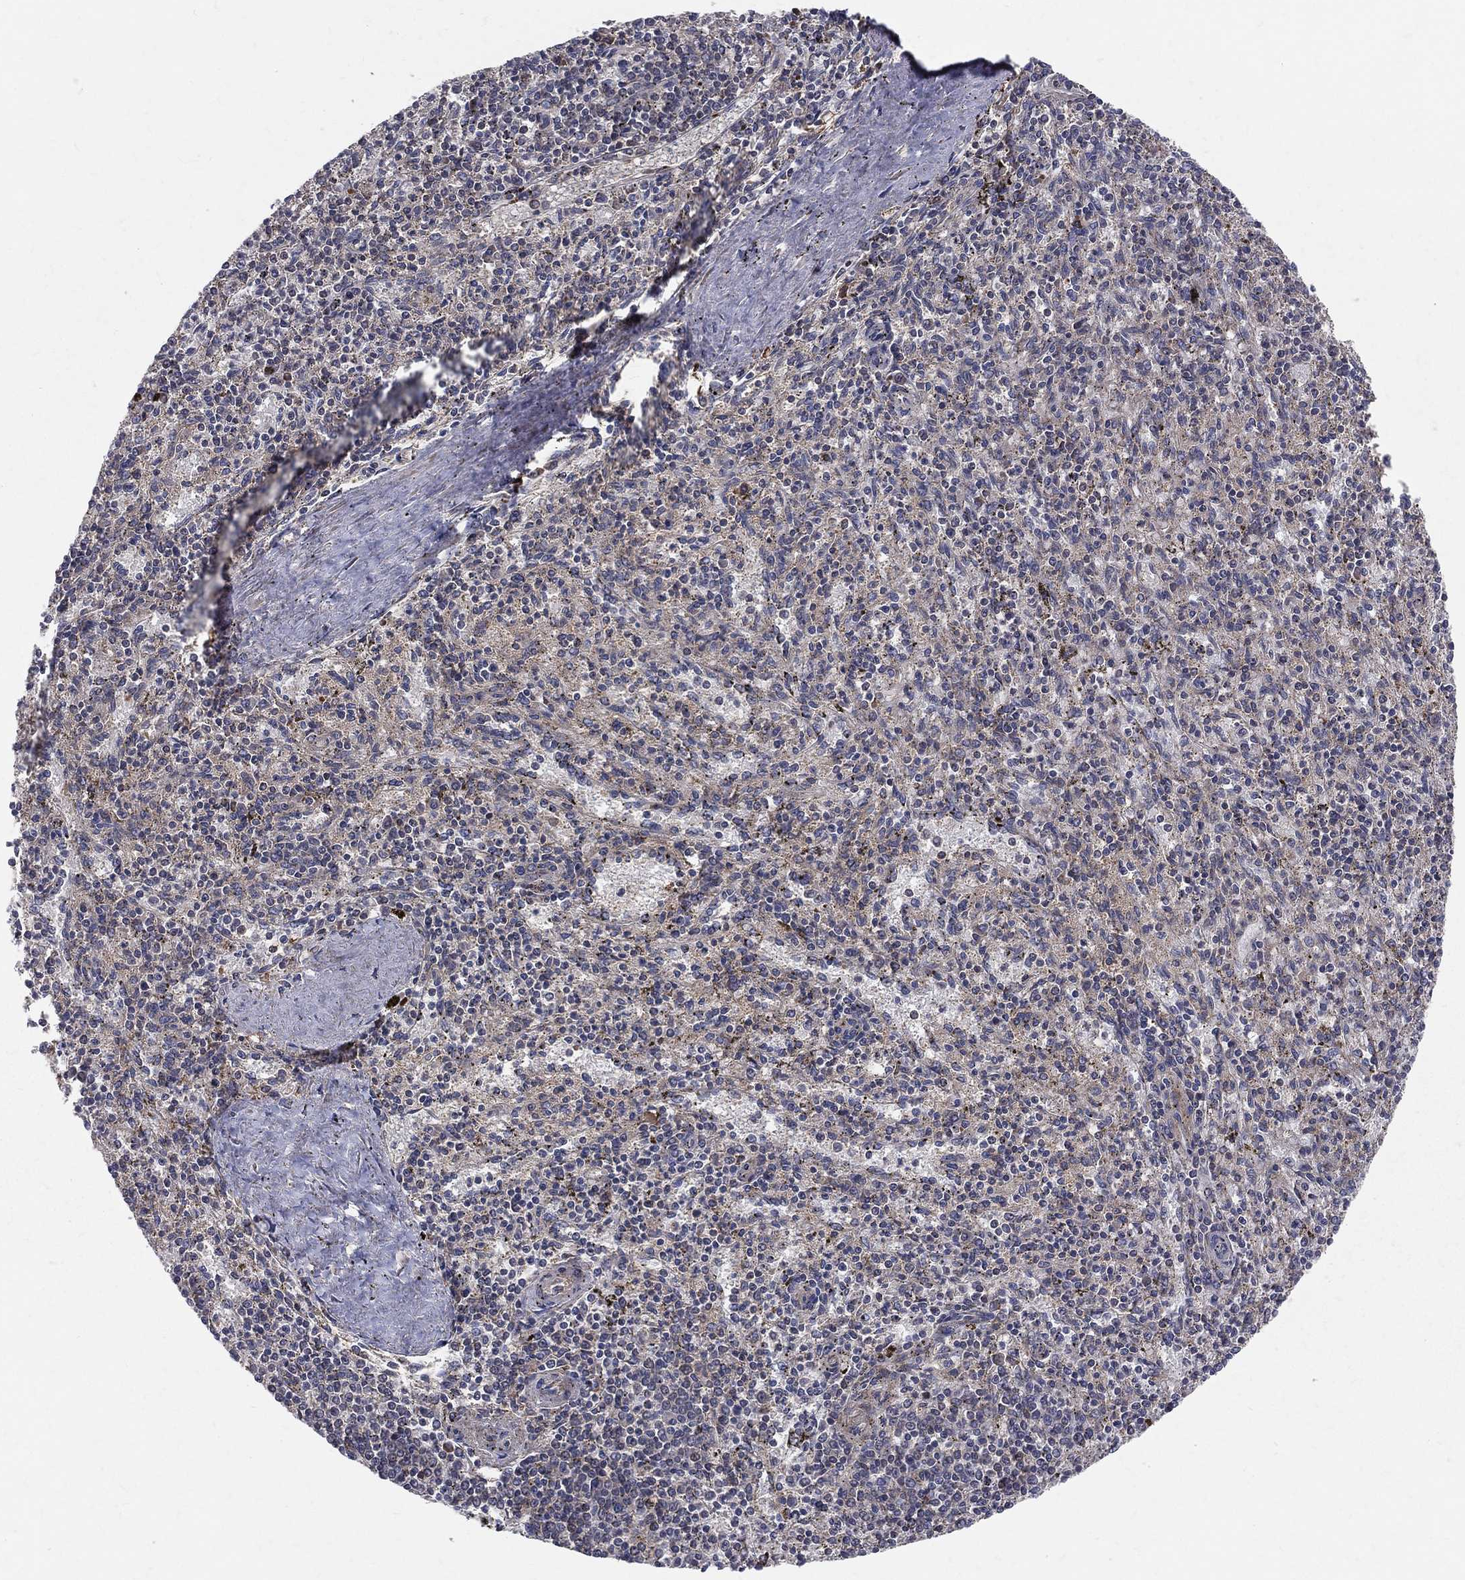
{"staining": {"intensity": "negative", "quantity": "none", "location": "none"}, "tissue": "spleen", "cell_type": "Cells in red pulp", "image_type": "normal", "snomed": [{"axis": "morphology", "description": "Normal tissue, NOS"}, {"axis": "topography", "description": "Spleen"}], "caption": "Spleen was stained to show a protein in brown. There is no significant staining in cells in red pulp. (IHC, brightfield microscopy, high magnification).", "gene": "MIX23", "patient": {"sex": "female", "age": 37}}